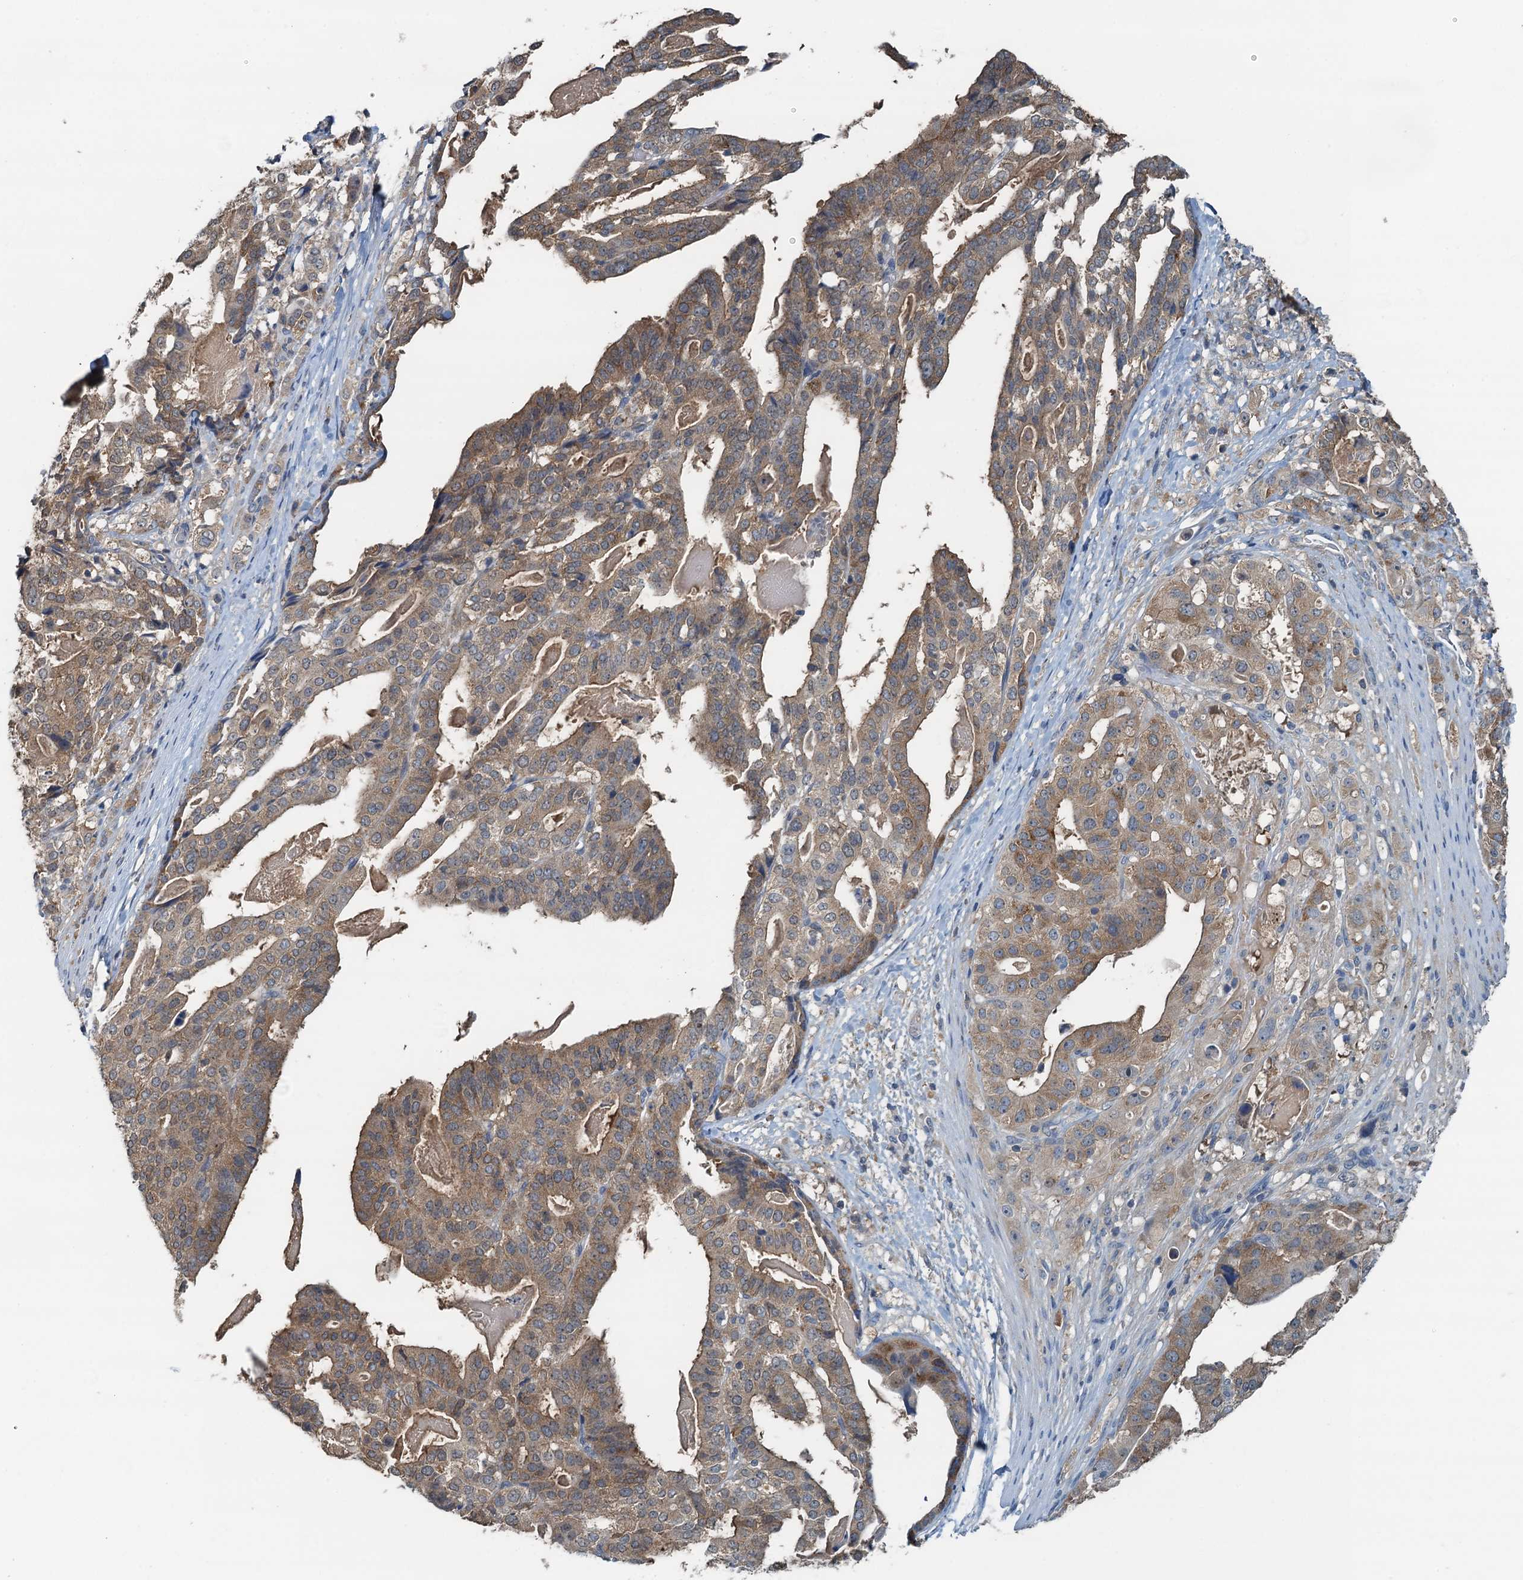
{"staining": {"intensity": "moderate", "quantity": ">75%", "location": "cytoplasmic/membranous"}, "tissue": "stomach cancer", "cell_type": "Tumor cells", "image_type": "cancer", "snomed": [{"axis": "morphology", "description": "Adenocarcinoma, NOS"}, {"axis": "topography", "description": "Stomach"}], "caption": "The micrograph shows staining of stomach cancer, revealing moderate cytoplasmic/membranous protein expression (brown color) within tumor cells.", "gene": "LSM14B", "patient": {"sex": "male", "age": 48}}